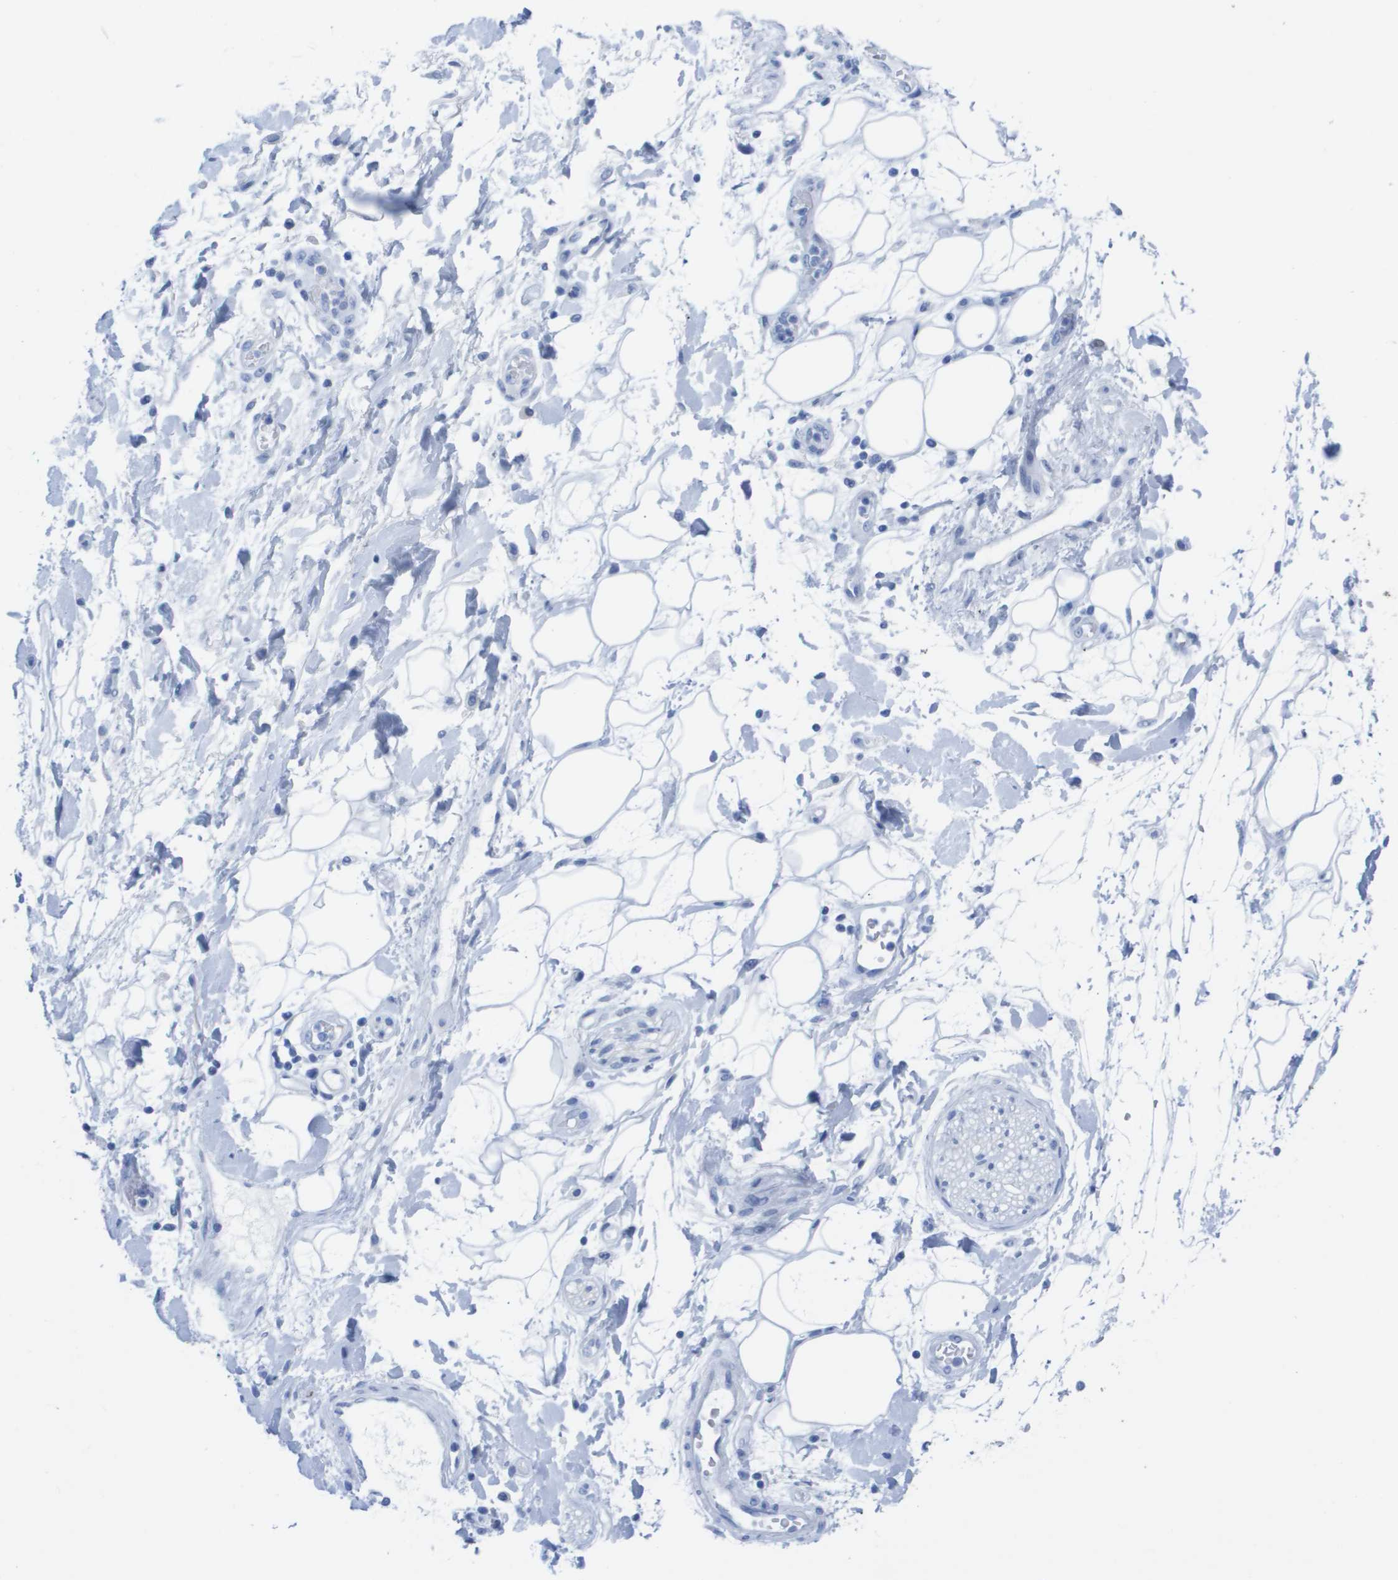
{"staining": {"intensity": "negative", "quantity": "none", "location": "none"}, "tissue": "adipose tissue", "cell_type": "Adipocytes", "image_type": "normal", "snomed": [{"axis": "morphology", "description": "Normal tissue, NOS"}, {"axis": "morphology", "description": "Adenocarcinoma, NOS"}, {"axis": "topography", "description": "Duodenum"}, {"axis": "topography", "description": "Peripheral nerve tissue"}], "caption": "IHC image of unremarkable adipose tissue: adipose tissue stained with DAB (3,3'-diaminobenzidine) shows no significant protein positivity in adipocytes.", "gene": "KCNA3", "patient": {"sex": "female", "age": 60}}